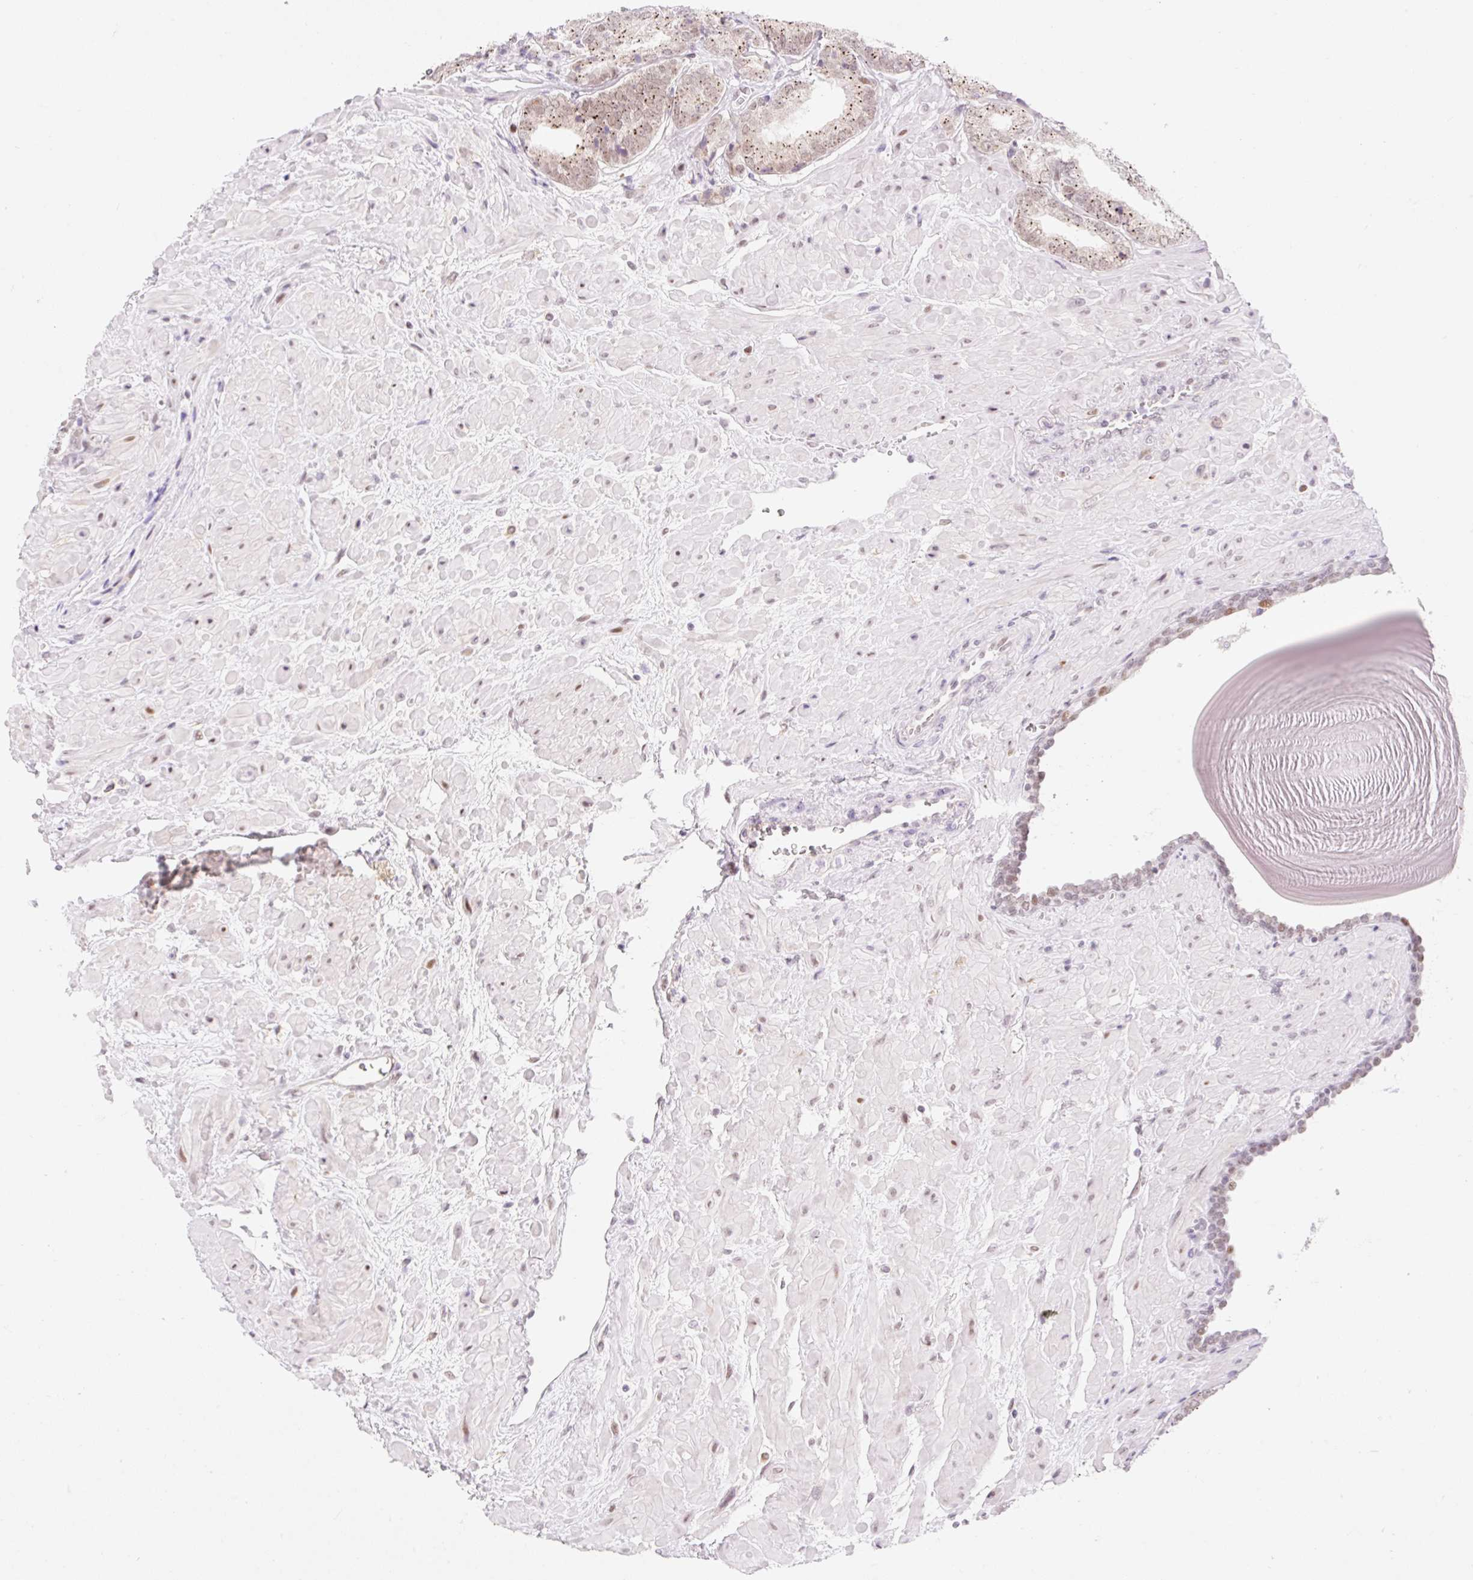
{"staining": {"intensity": "moderate", "quantity": ">75%", "location": "cytoplasmic/membranous,nuclear"}, "tissue": "prostate cancer", "cell_type": "Tumor cells", "image_type": "cancer", "snomed": [{"axis": "morphology", "description": "Adenocarcinoma, High grade"}, {"axis": "topography", "description": "Prostate"}], "caption": "Protein staining by IHC exhibits moderate cytoplasmic/membranous and nuclear expression in about >75% of tumor cells in prostate cancer (high-grade adenocarcinoma).", "gene": "H2BW1", "patient": {"sex": "male", "age": 68}}